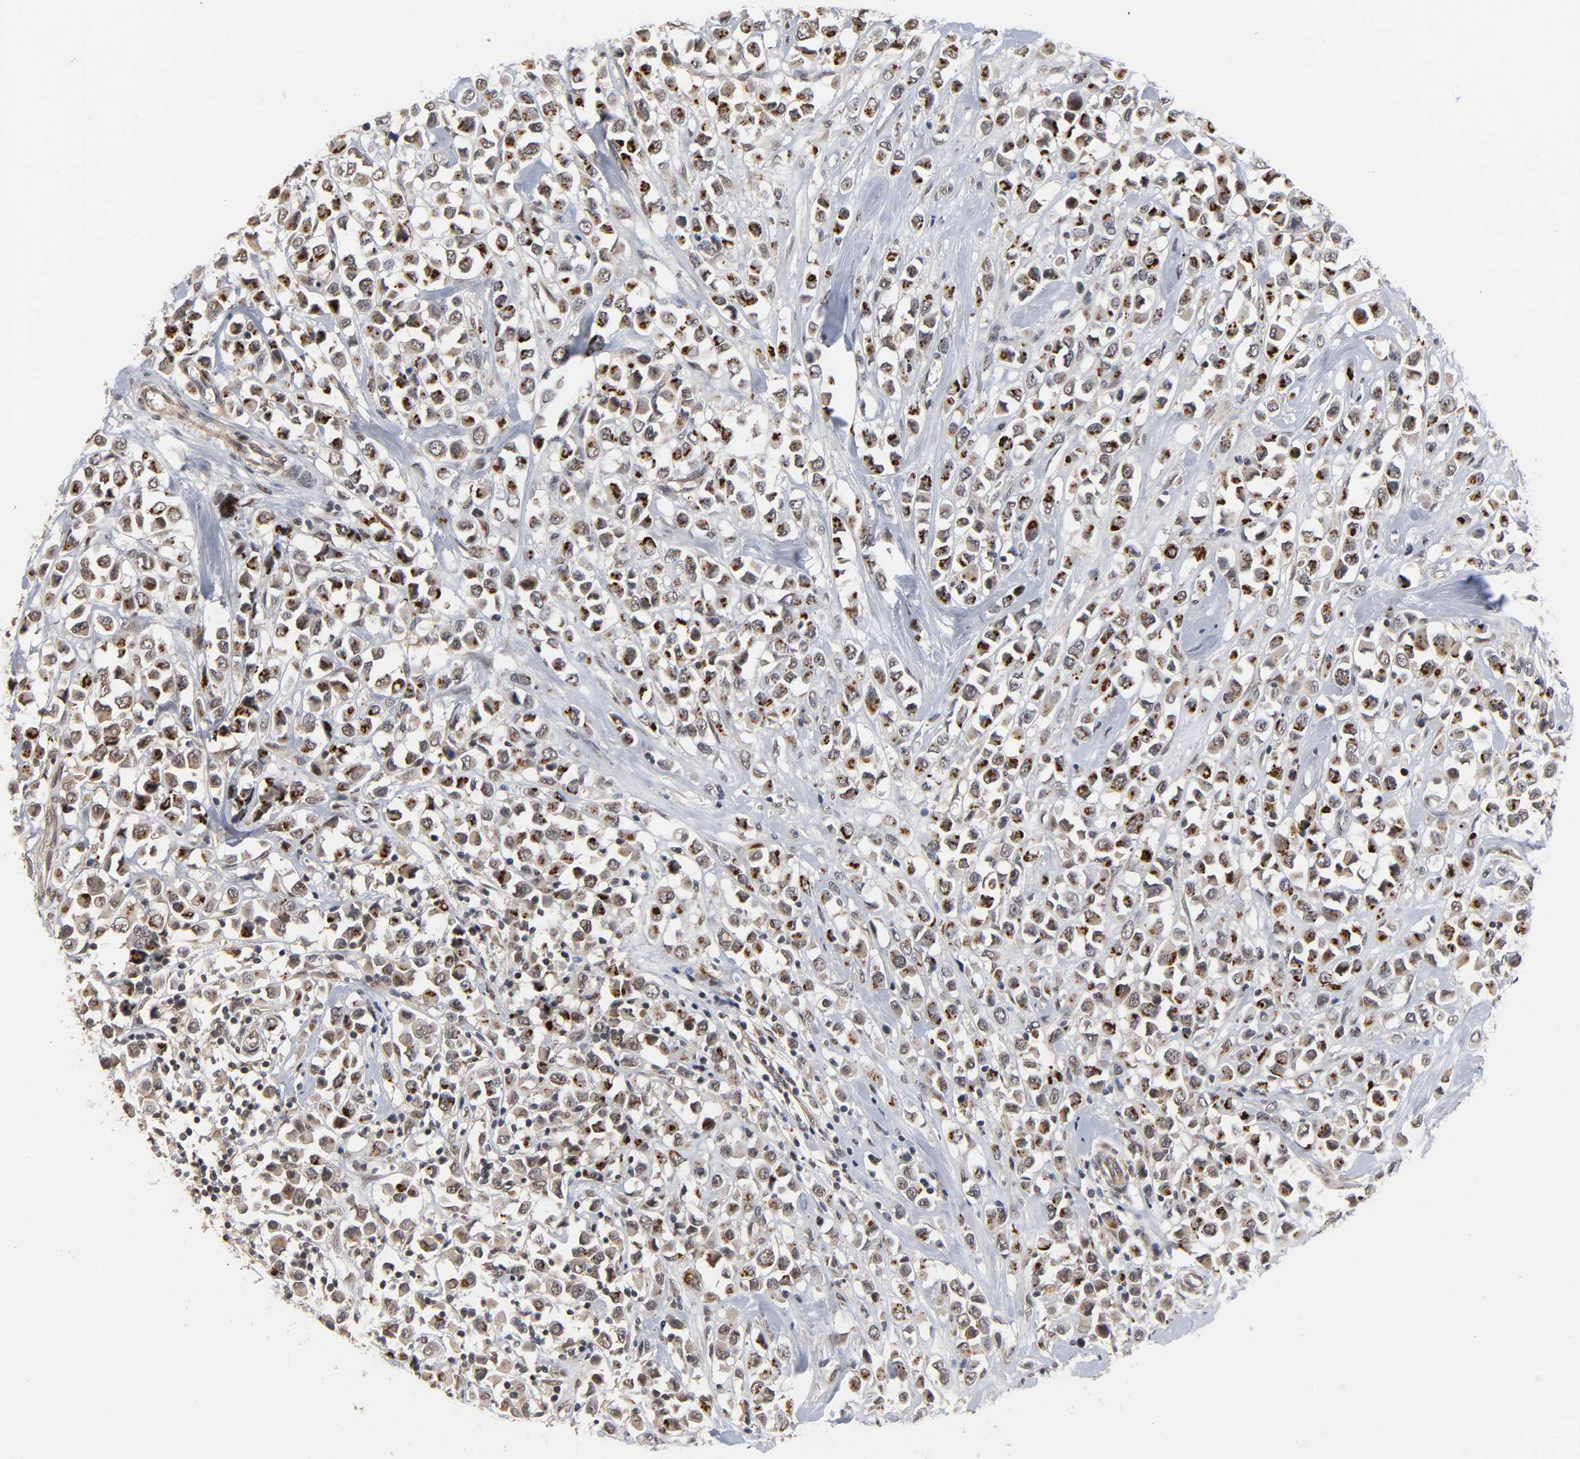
{"staining": {"intensity": "moderate", "quantity": "25%-75%", "location": "cytoplasmic/membranous"}, "tissue": "breast cancer", "cell_type": "Tumor cells", "image_type": "cancer", "snomed": [{"axis": "morphology", "description": "Duct carcinoma"}, {"axis": "topography", "description": "Breast"}], "caption": "Human breast cancer stained with a brown dye exhibits moderate cytoplasmic/membranous positive staining in approximately 25%-75% of tumor cells.", "gene": "RTL5", "patient": {"sex": "female", "age": 61}}